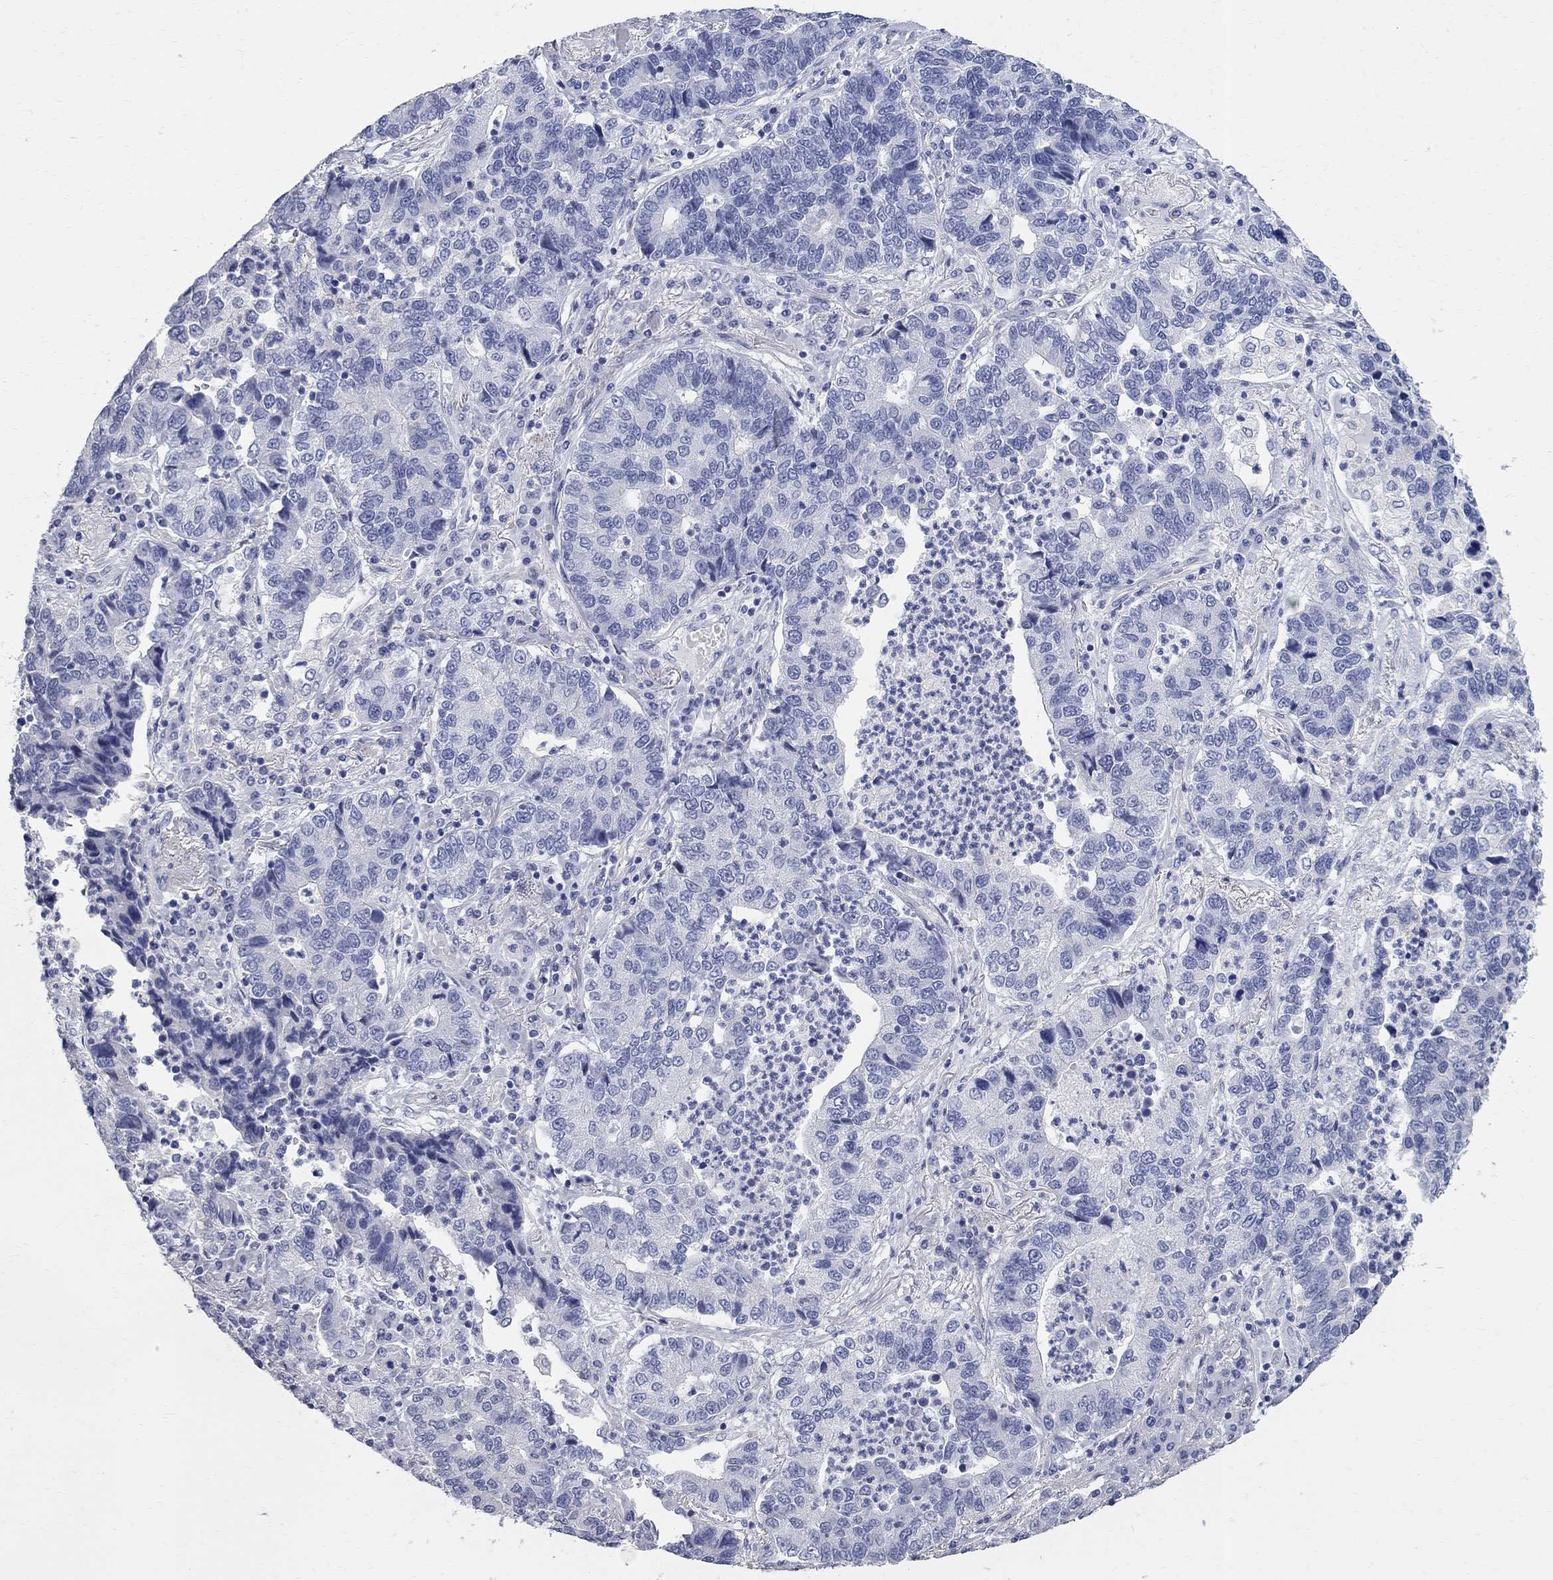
{"staining": {"intensity": "negative", "quantity": "none", "location": "none"}, "tissue": "lung cancer", "cell_type": "Tumor cells", "image_type": "cancer", "snomed": [{"axis": "morphology", "description": "Adenocarcinoma, NOS"}, {"axis": "topography", "description": "Lung"}], "caption": "The immunohistochemistry (IHC) micrograph has no significant staining in tumor cells of lung cancer (adenocarcinoma) tissue.", "gene": "AOX1", "patient": {"sex": "female", "age": 57}}